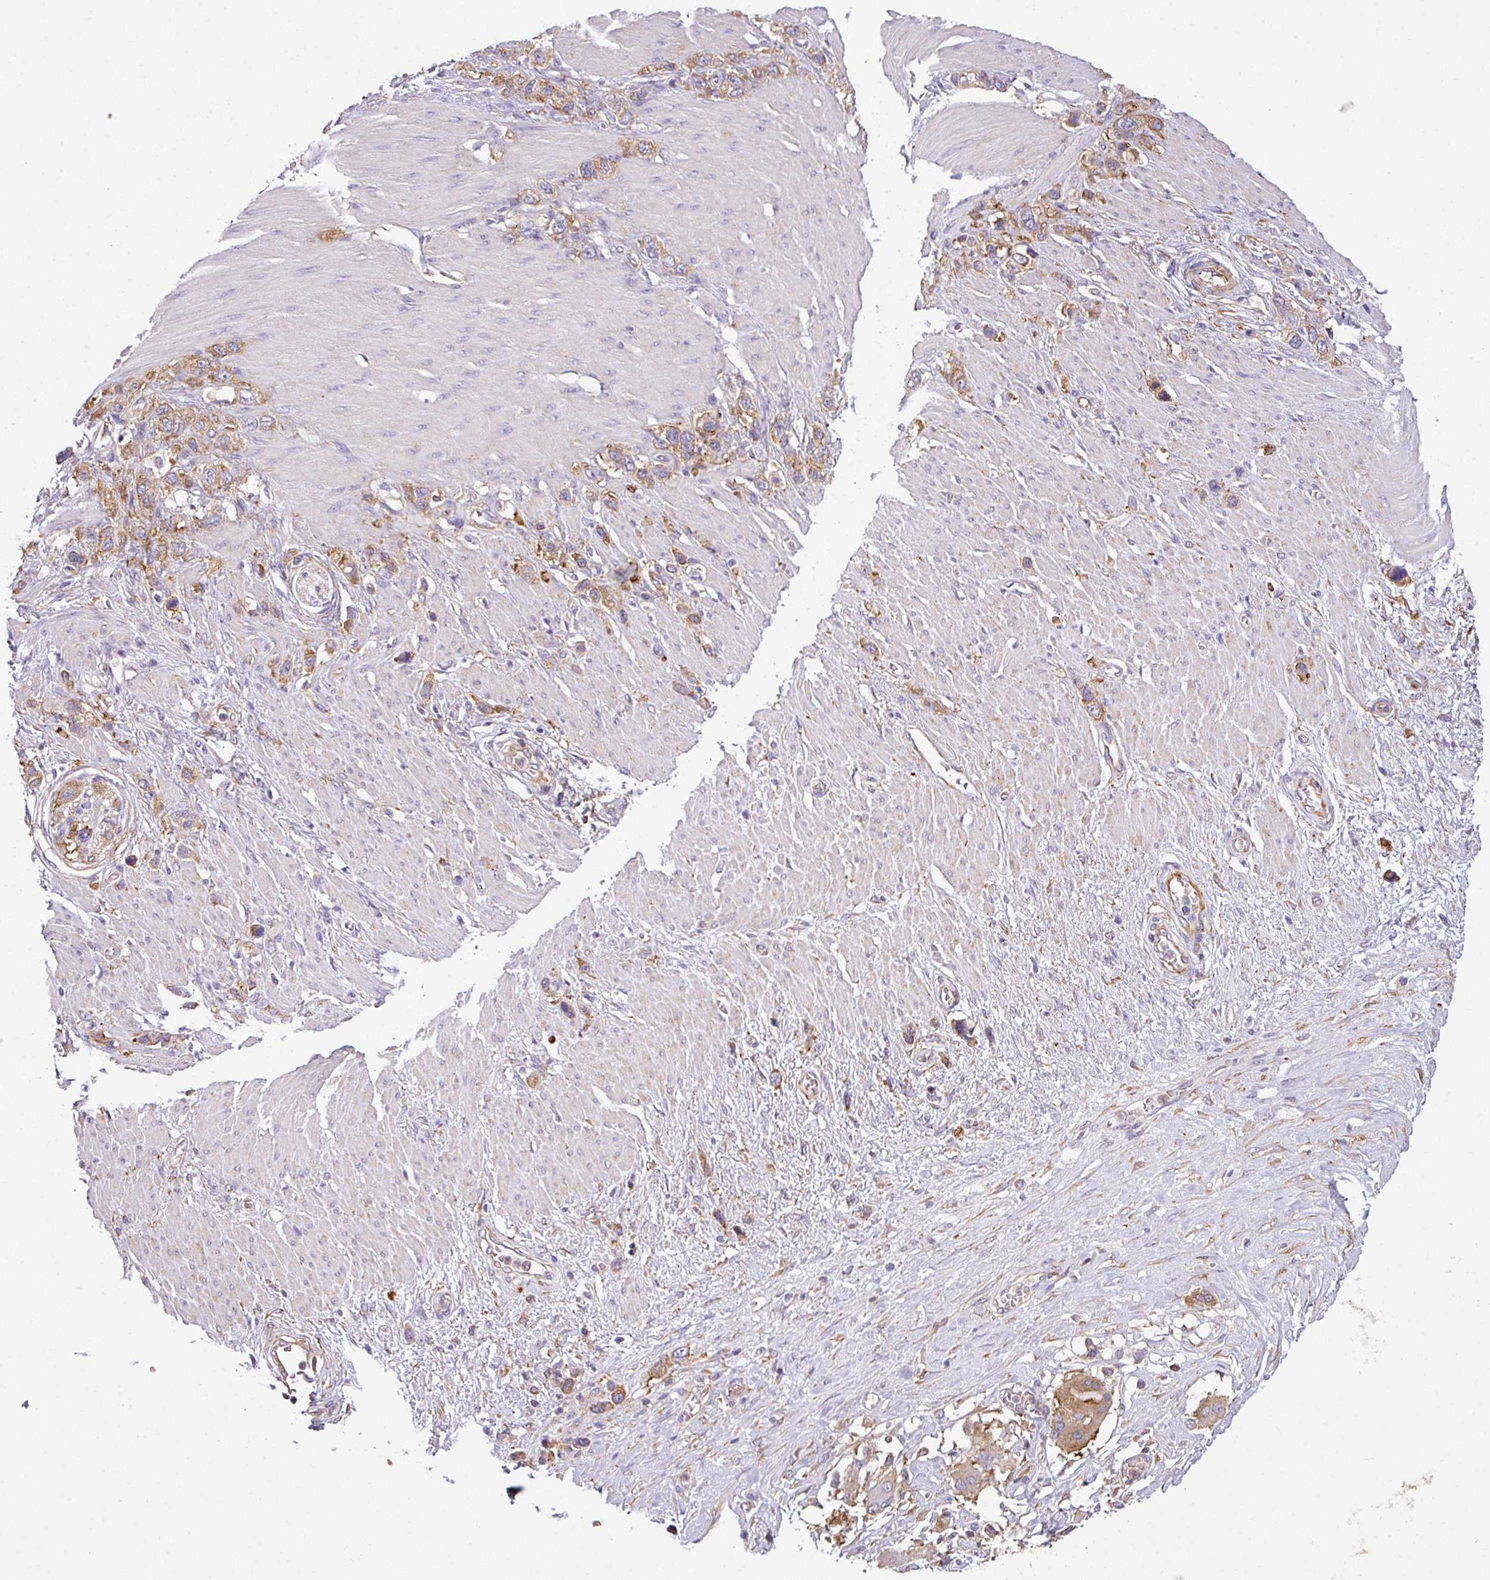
{"staining": {"intensity": "moderate", "quantity": "25%-75%", "location": "cytoplasmic/membranous"}, "tissue": "stomach cancer", "cell_type": "Tumor cells", "image_type": "cancer", "snomed": [{"axis": "morphology", "description": "Adenocarcinoma, NOS"}, {"axis": "morphology", "description": "Adenocarcinoma, High grade"}, {"axis": "topography", "description": "Stomach, upper"}, {"axis": "topography", "description": "Stomach, lower"}], "caption": "IHC (DAB) staining of human stomach cancer reveals moderate cytoplasmic/membranous protein positivity in approximately 25%-75% of tumor cells. (DAB IHC with brightfield microscopy, high magnification).", "gene": "XNDC1N", "patient": {"sex": "female", "age": 65}}